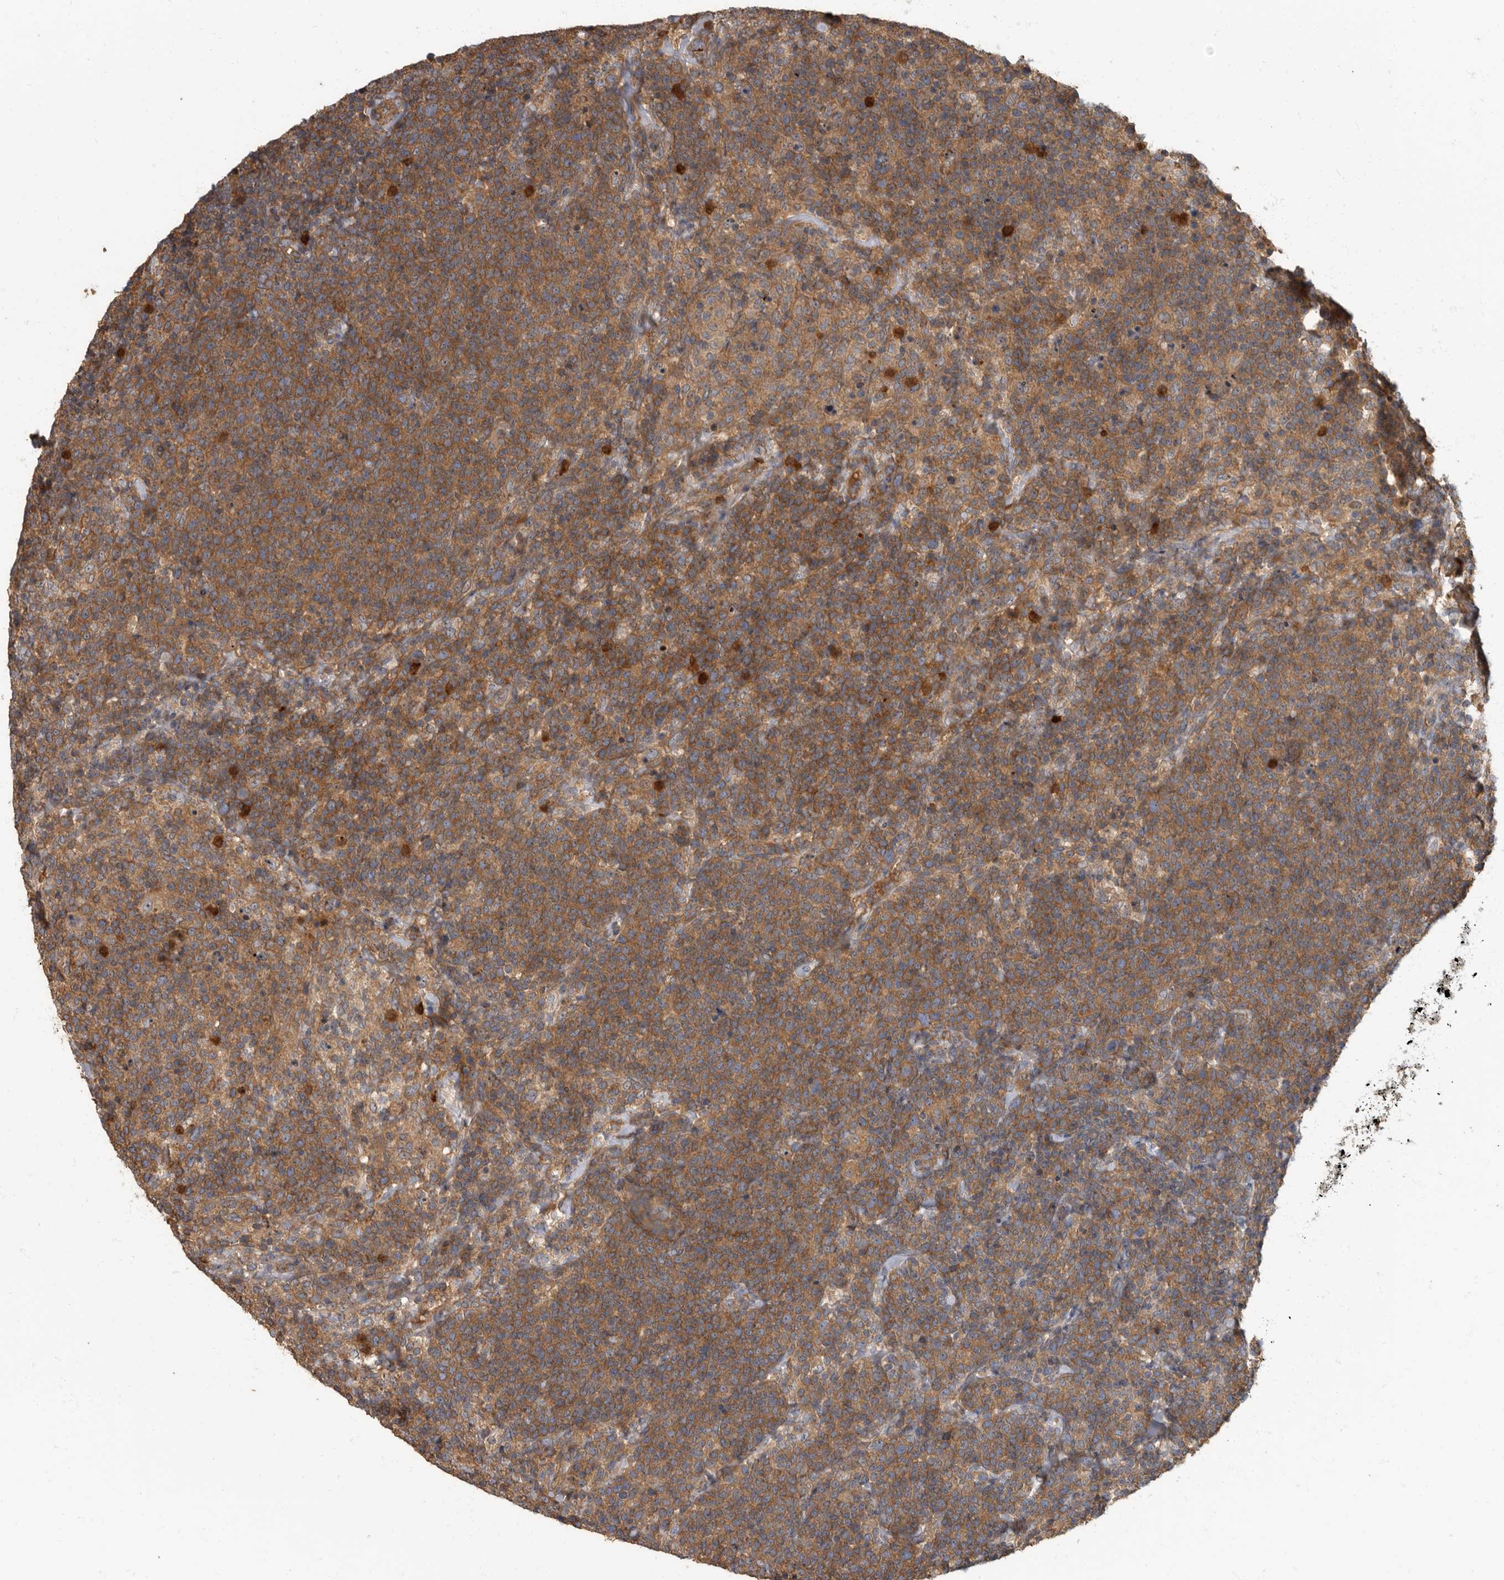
{"staining": {"intensity": "strong", "quantity": ">75%", "location": "cytoplasmic/membranous"}, "tissue": "lymphoma", "cell_type": "Tumor cells", "image_type": "cancer", "snomed": [{"axis": "morphology", "description": "Malignant lymphoma, non-Hodgkin's type, High grade"}, {"axis": "topography", "description": "Lymph node"}], "caption": "A brown stain labels strong cytoplasmic/membranous staining of a protein in human malignant lymphoma, non-Hodgkin's type (high-grade) tumor cells. Using DAB (3,3'-diaminobenzidine) (brown) and hematoxylin (blue) stains, captured at high magnification using brightfield microscopy.", "gene": "DAAM1", "patient": {"sex": "male", "age": 61}}